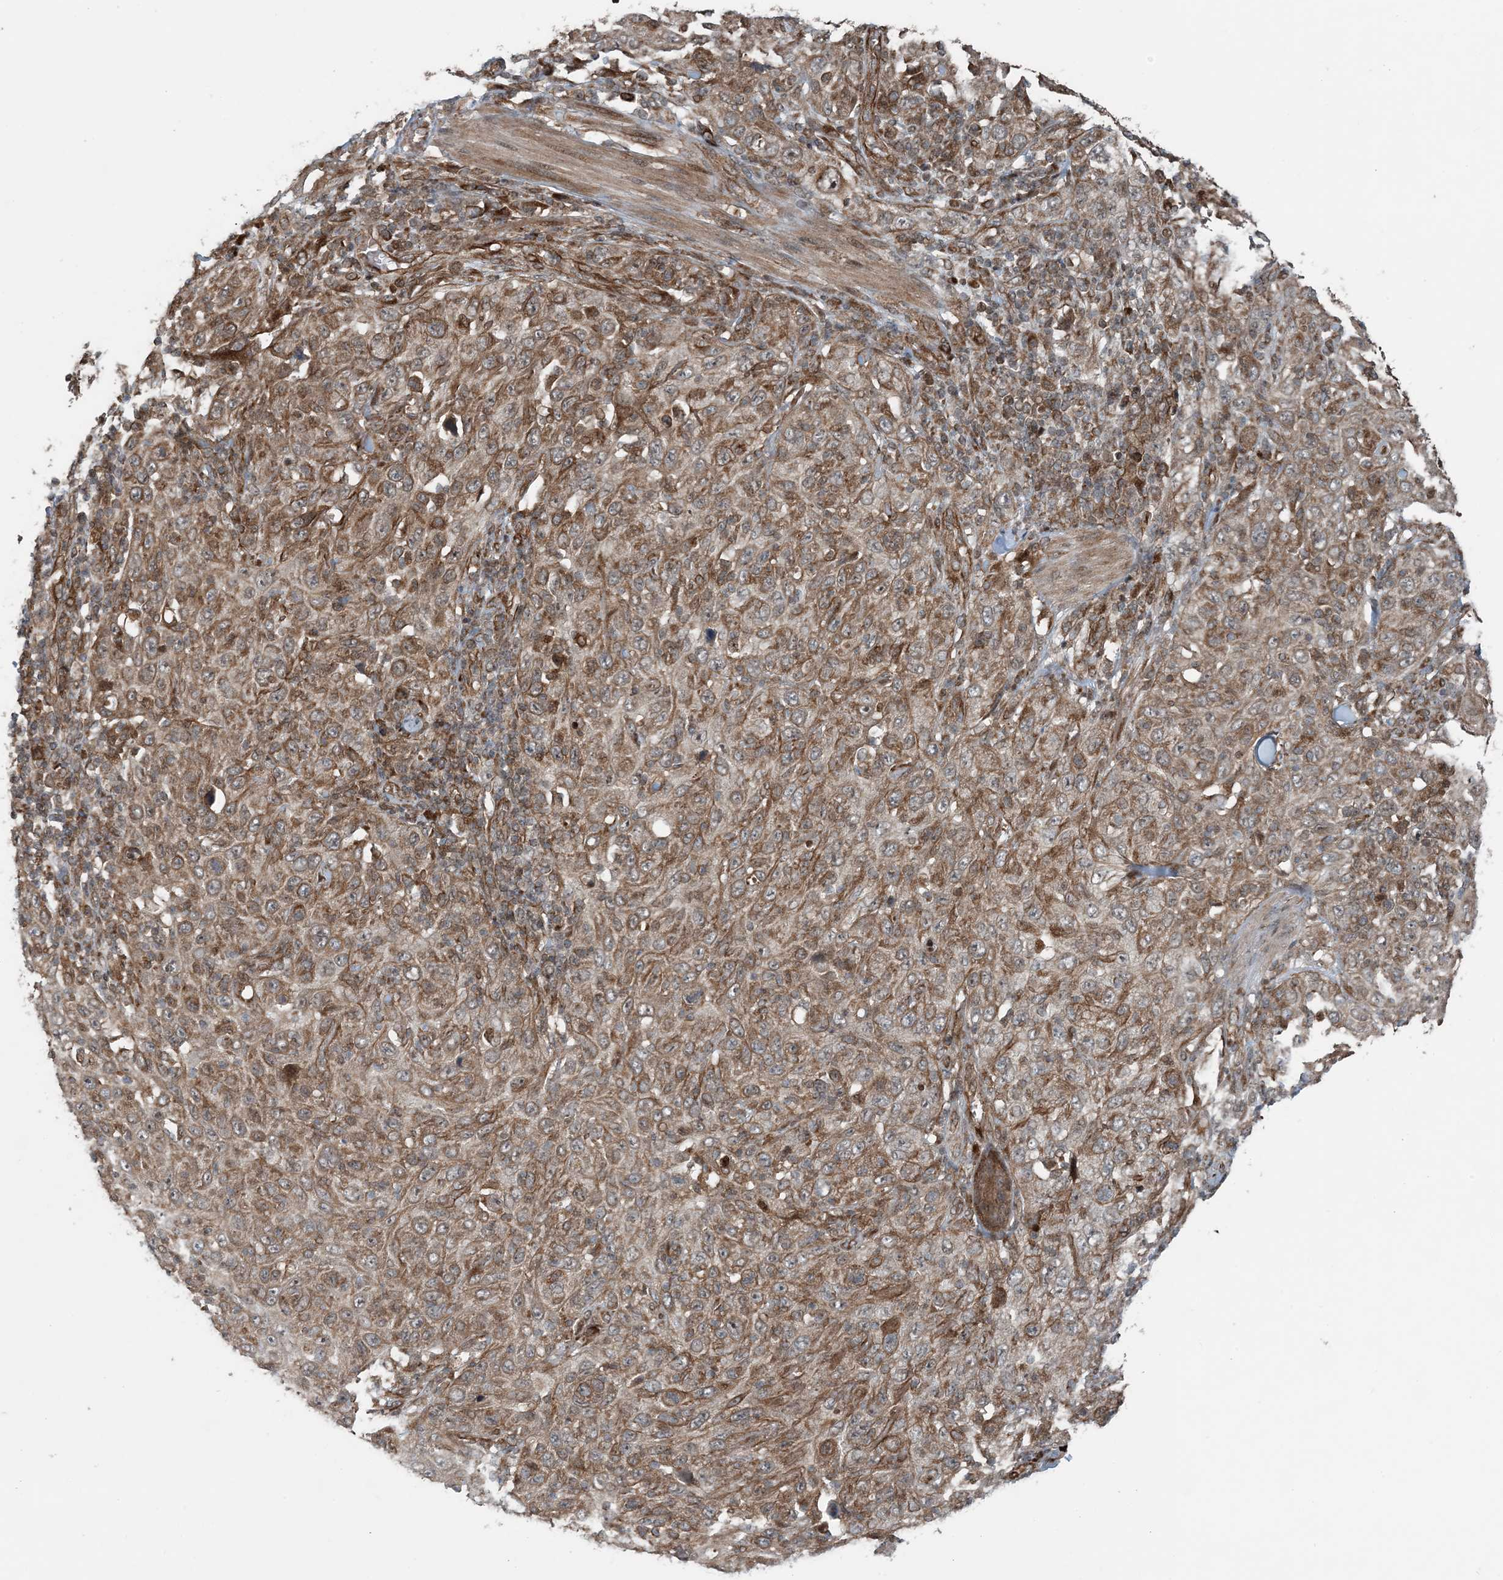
{"staining": {"intensity": "moderate", "quantity": ">75%", "location": "cytoplasmic/membranous"}, "tissue": "skin cancer", "cell_type": "Tumor cells", "image_type": "cancer", "snomed": [{"axis": "morphology", "description": "Squamous cell carcinoma, NOS"}, {"axis": "topography", "description": "Skin"}], "caption": "A high-resolution micrograph shows immunohistochemistry (IHC) staining of skin squamous cell carcinoma, which reveals moderate cytoplasmic/membranous staining in about >75% of tumor cells.", "gene": "EDEM2", "patient": {"sex": "female", "age": 88}}